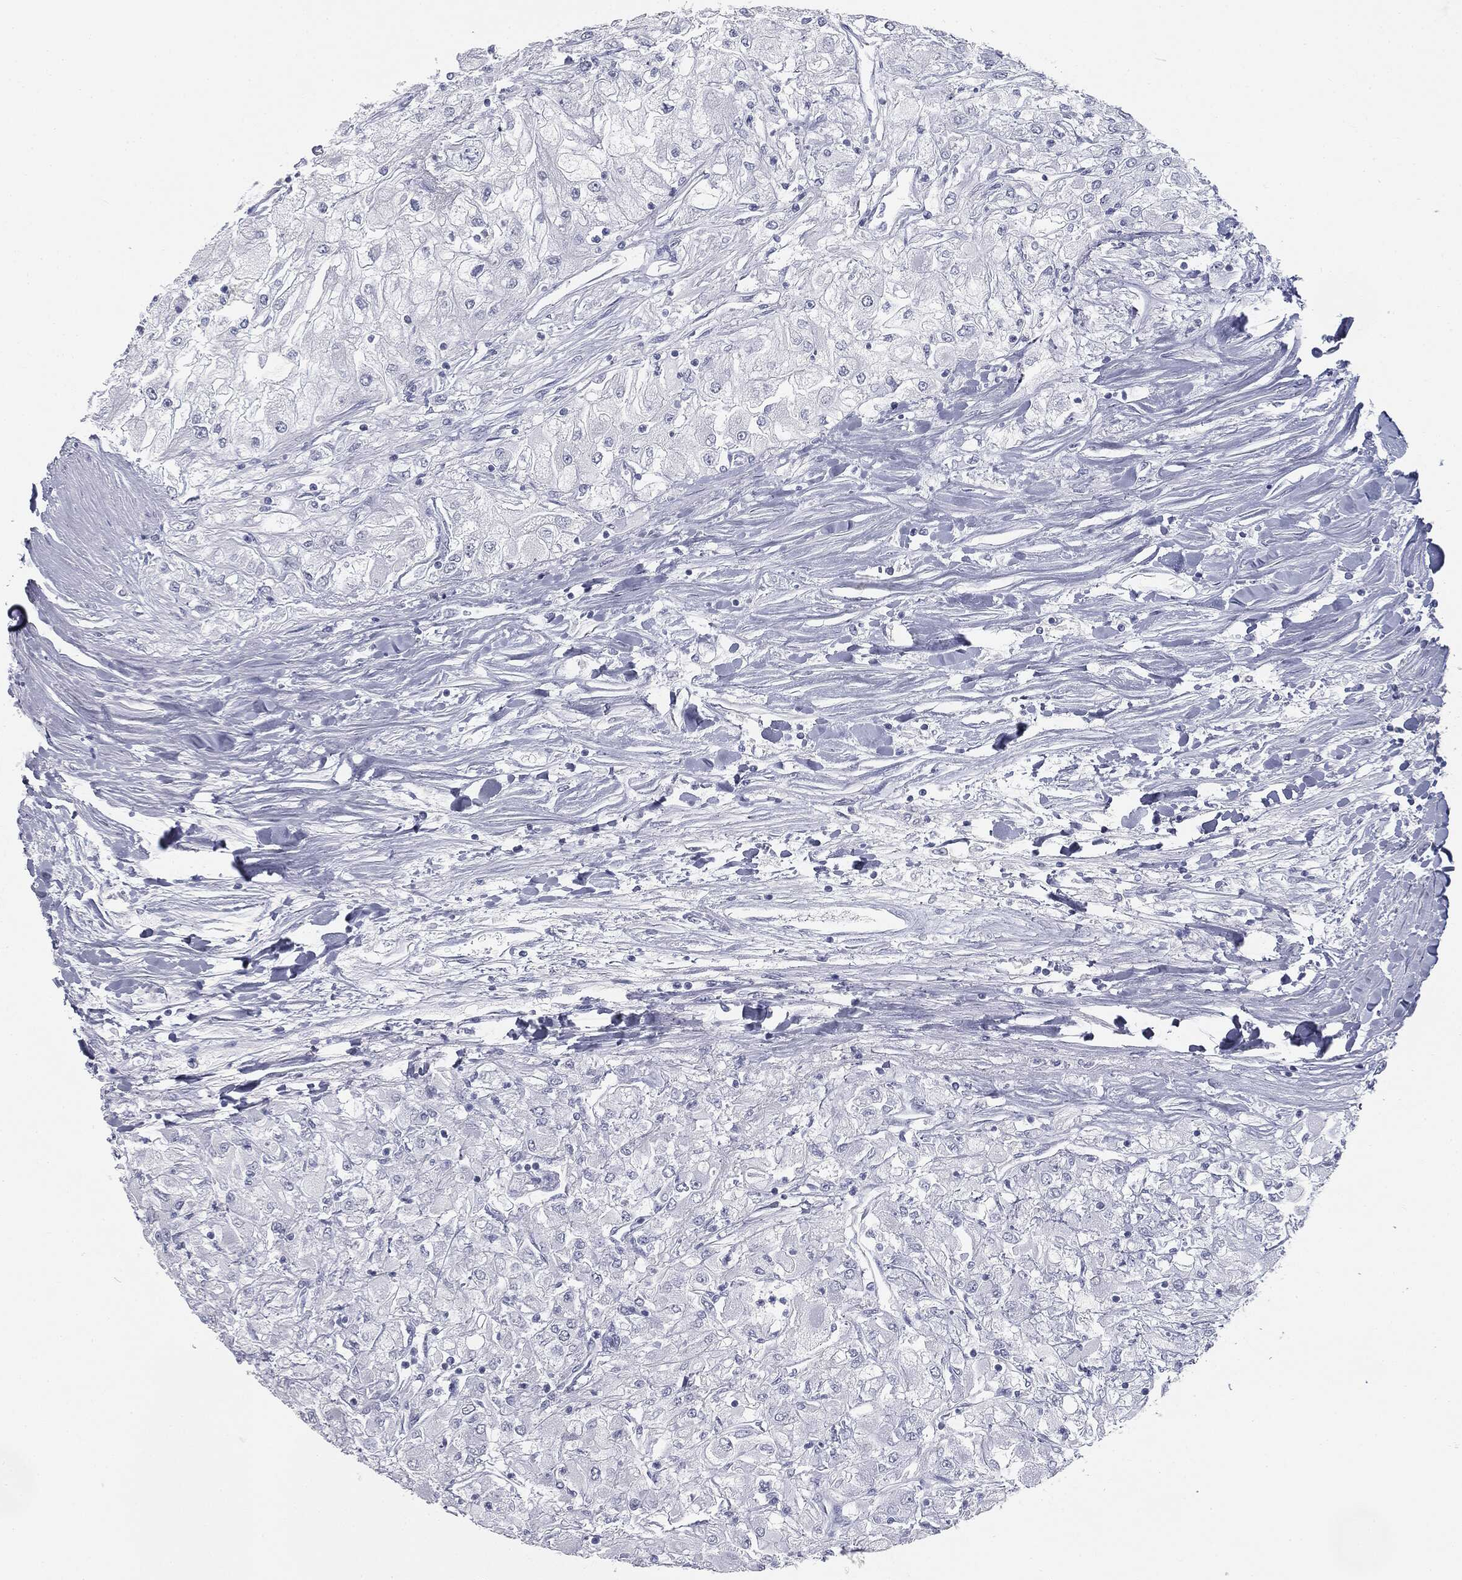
{"staining": {"intensity": "negative", "quantity": "none", "location": "none"}, "tissue": "renal cancer", "cell_type": "Tumor cells", "image_type": "cancer", "snomed": [{"axis": "morphology", "description": "Adenocarcinoma, NOS"}, {"axis": "topography", "description": "Kidney"}], "caption": "DAB (3,3'-diaminobenzidine) immunohistochemical staining of renal cancer demonstrates no significant positivity in tumor cells.", "gene": "TPO", "patient": {"sex": "male", "age": 80}}